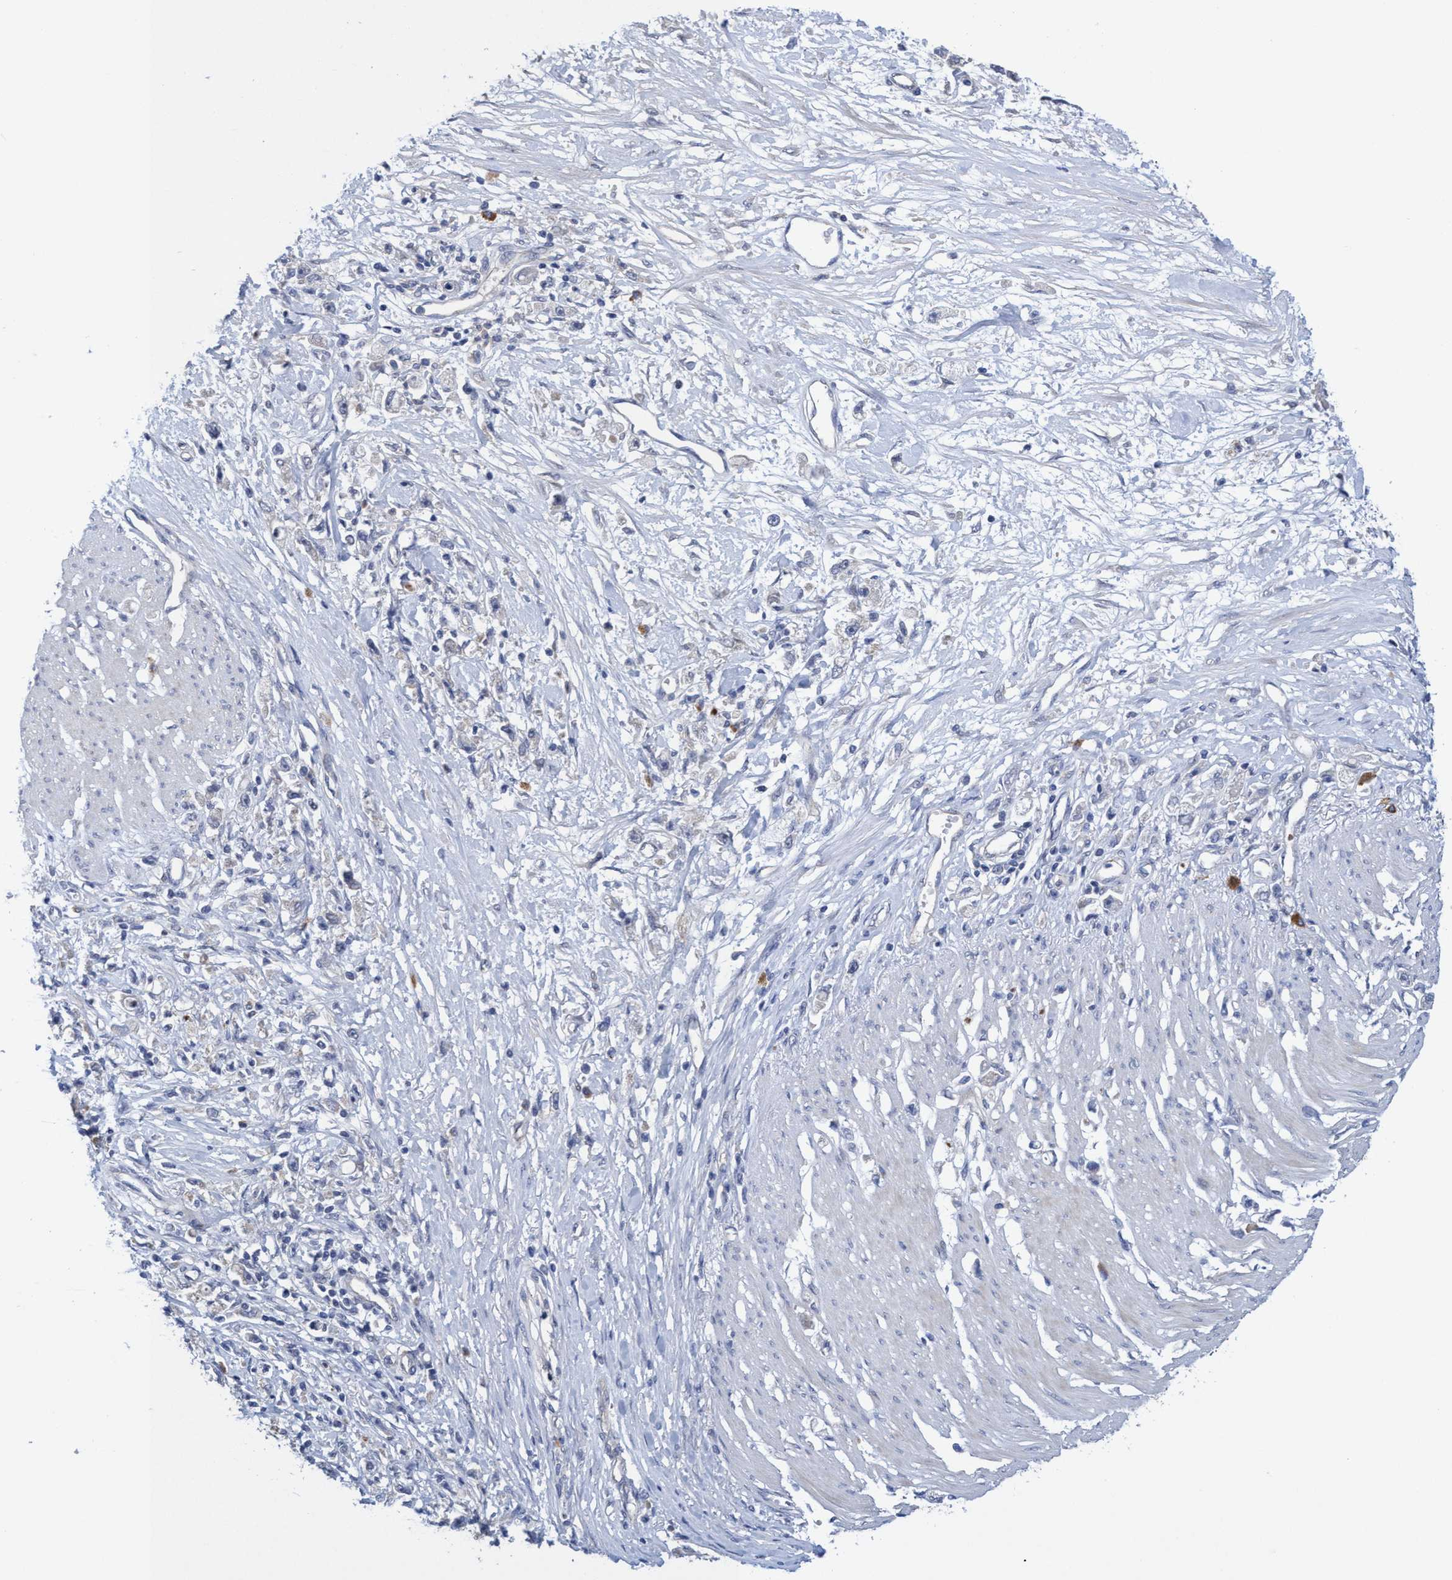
{"staining": {"intensity": "negative", "quantity": "none", "location": "none"}, "tissue": "stomach cancer", "cell_type": "Tumor cells", "image_type": "cancer", "snomed": [{"axis": "morphology", "description": "Adenocarcinoma, NOS"}, {"axis": "topography", "description": "Stomach"}], "caption": "The histopathology image reveals no staining of tumor cells in stomach cancer.", "gene": "SEMA4D", "patient": {"sex": "female", "age": 59}}